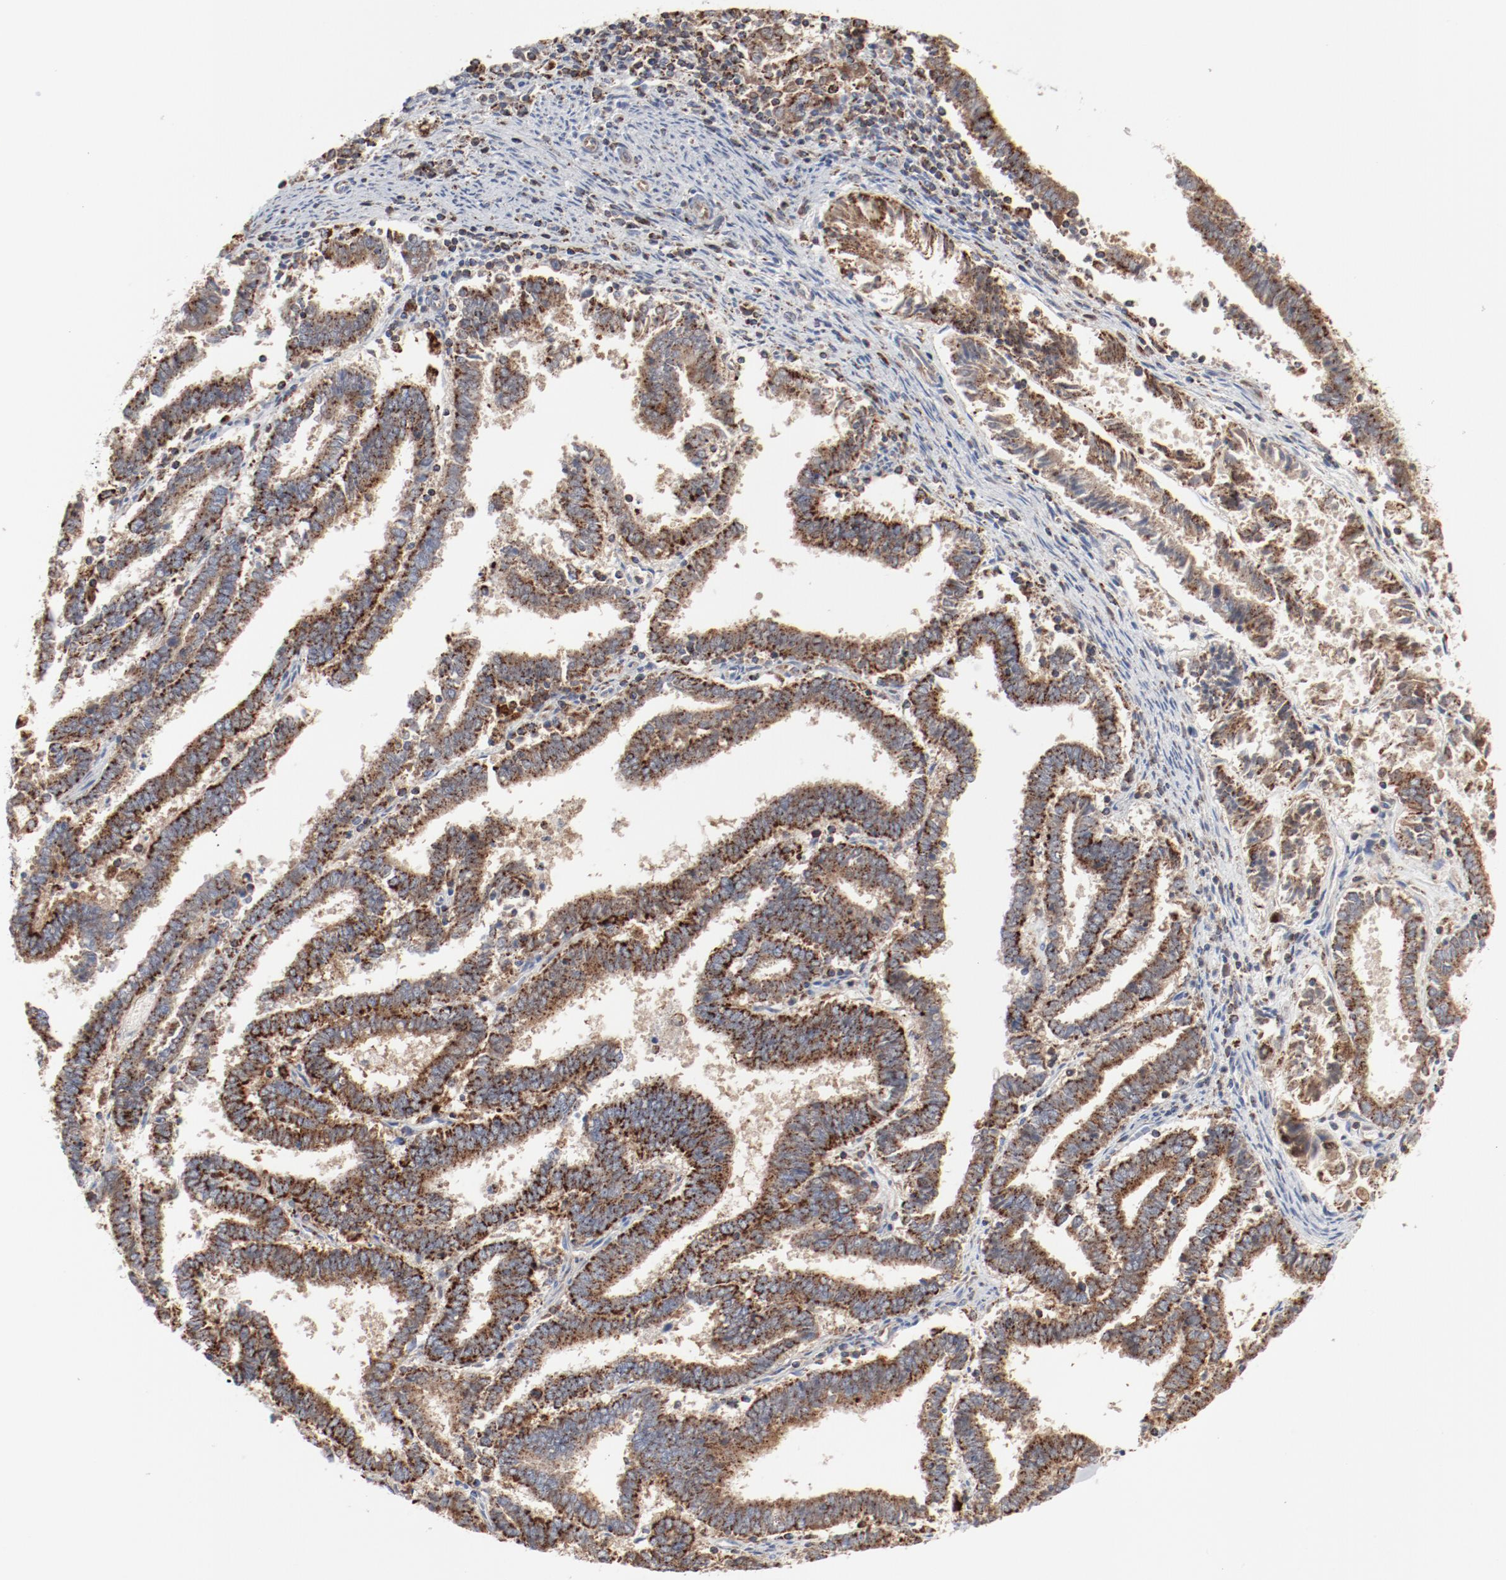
{"staining": {"intensity": "moderate", "quantity": "25%-75%", "location": "cytoplasmic/membranous"}, "tissue": "endometrial cancer", "cell_type": "Tumor cells", "image_type": "cancer", "snomed": [{"axis": "morphology", "description": "Adenocarcinoma, NOS"}, {"axis": "topography", "description": "Uterus"}], "caption": "Endometrial cancer was stained to show a protein in brown. There is medium levels of moderate cytoplasmic/membranous staining in about 25%-75% of tumor cells. (DAB = brown stain, brightfield microscopy at high magnification).", "gene": "SETD3", "patient": {"sex": "female", "age": 83}}